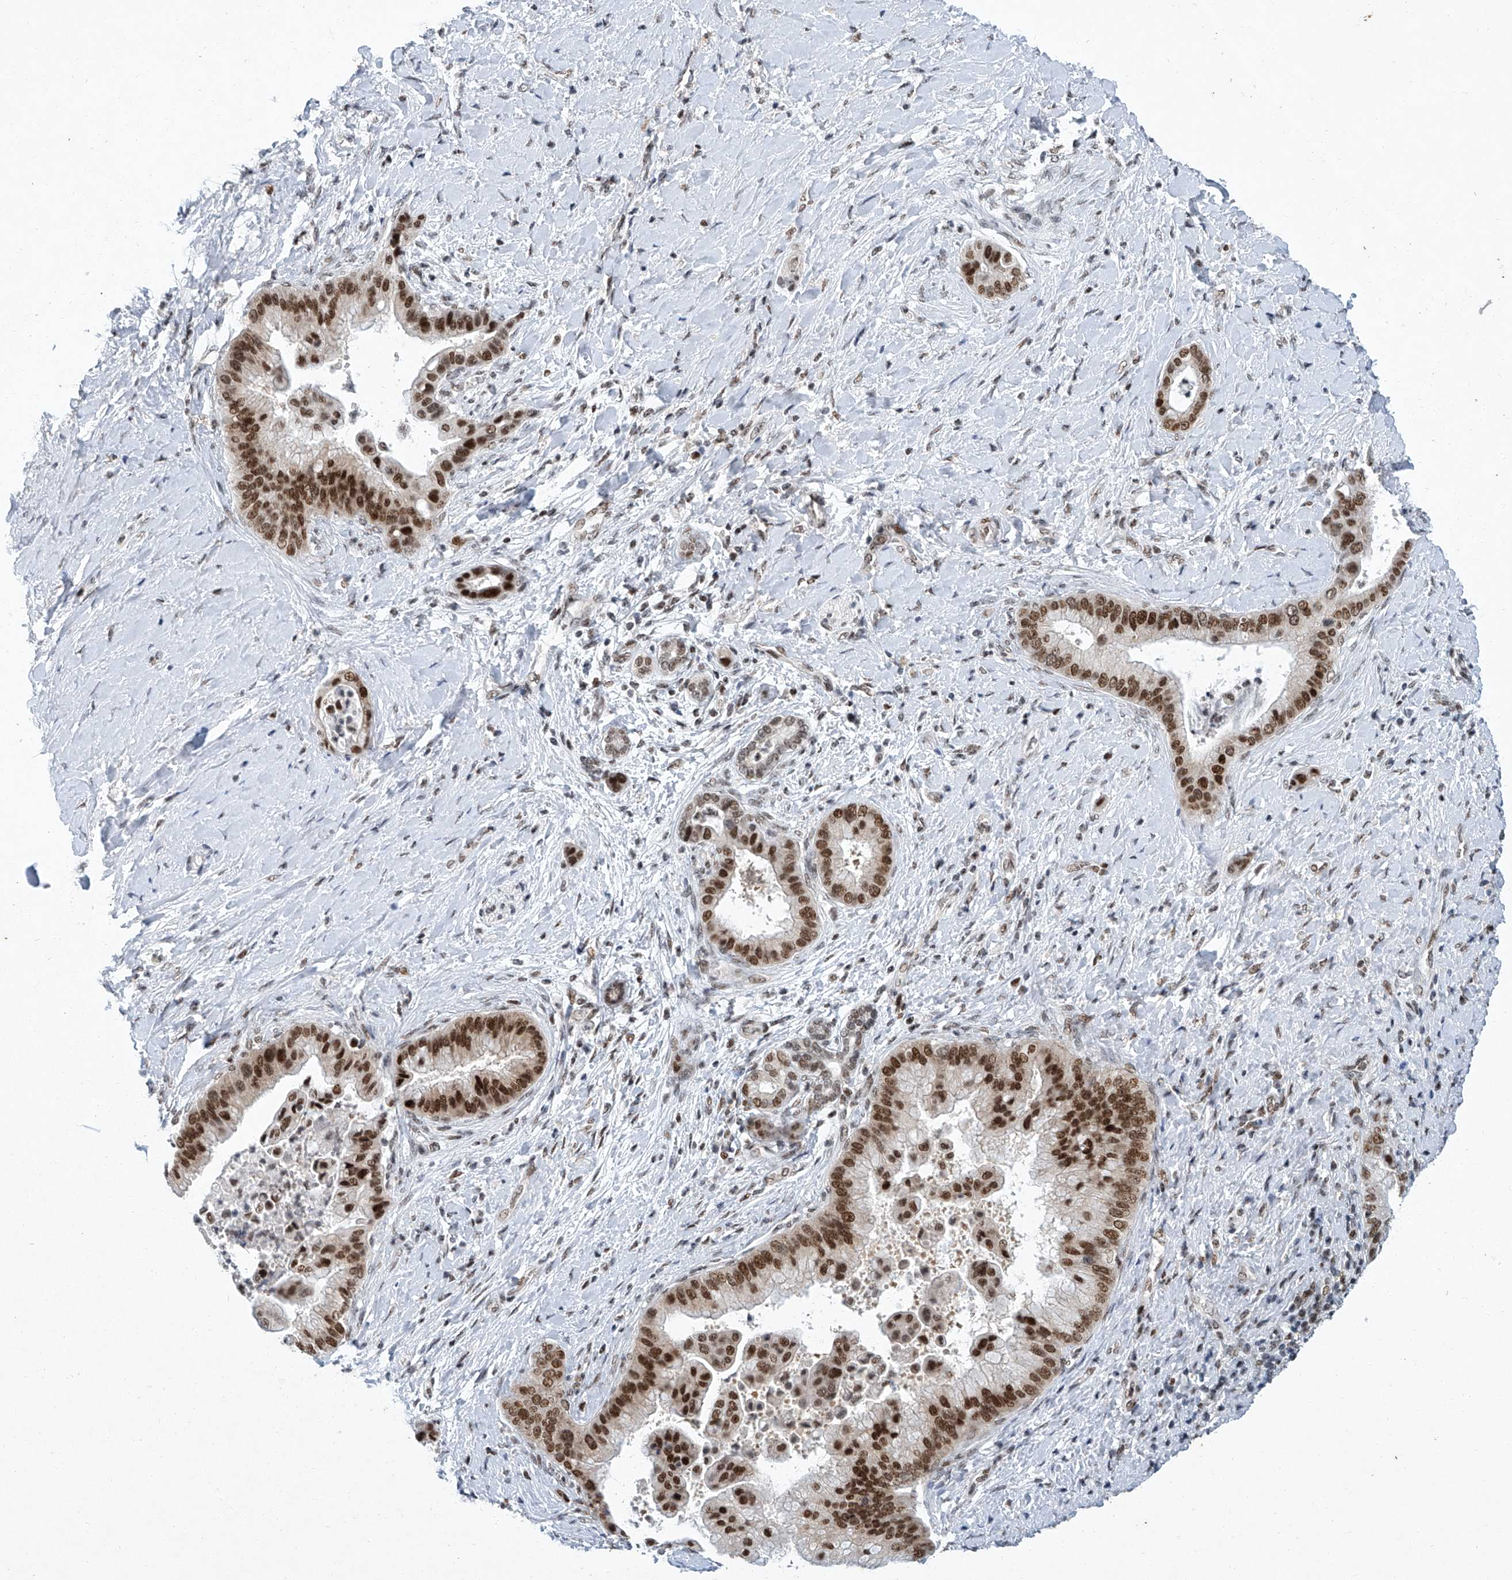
{"staining": {"intensity": "strong", "quantity": ">75%", "location": "nuclear"}, "tissue": "liver cancer", "cell_type": "Tumor cells", "image_type": "cancer", "snomed": [{"axis": "morphology", "description": "Cholangiocarcinoma"}, {"axis": "topography", "description": "Liver"}], "caption": "Strong nuclear staining is present in about >75% of tumor cells in liver cancer.", "gene": "TFDP1", "patient": {"sex": "female", "age": 54}}